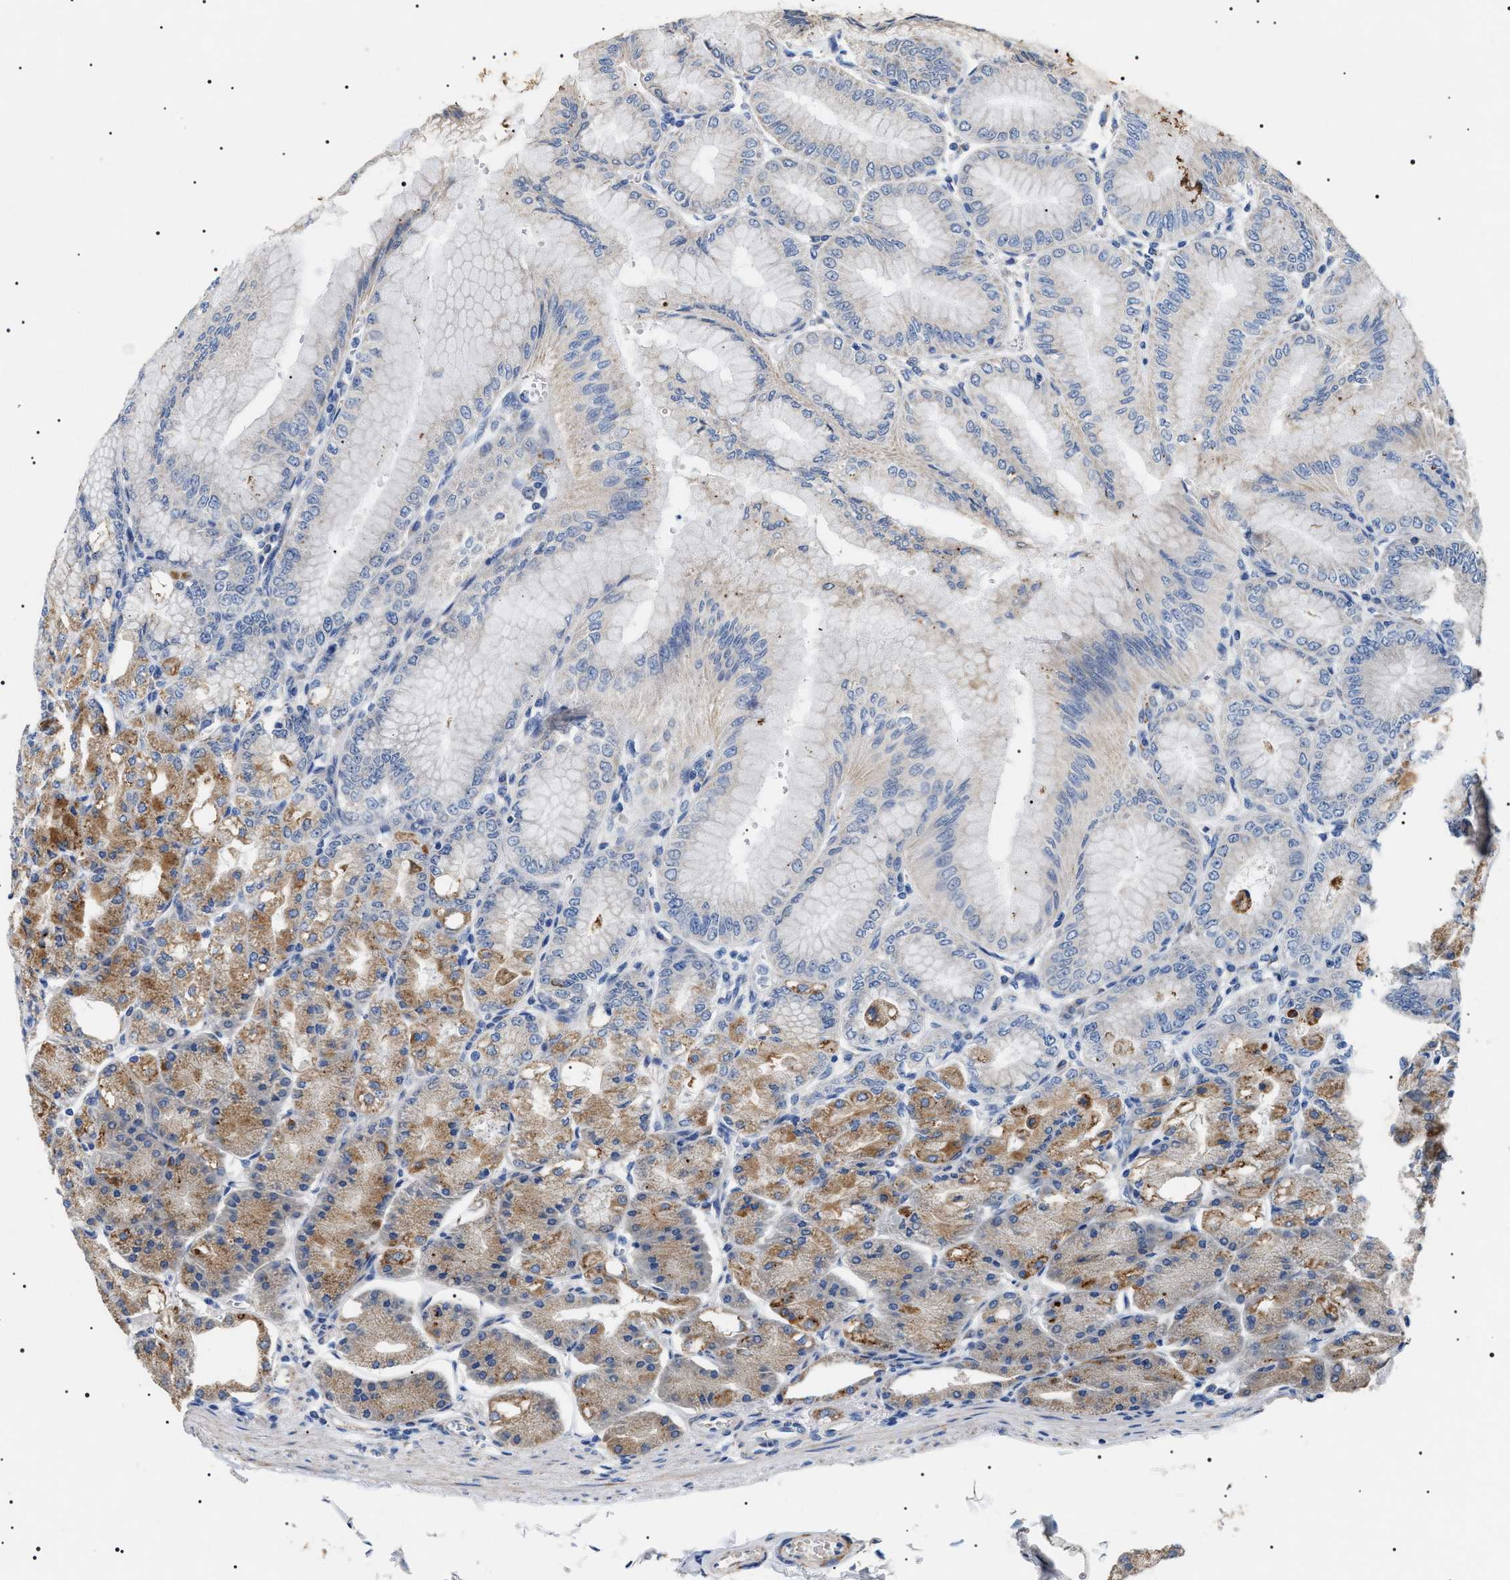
{"staining": {"intensity": "moderate", "quantity": ">75%", "location": "cytoplasmic/membranous"}, "tissue": "stomach", "cell_type": "Glandular cells", "image_type": "normal", "snomed": [{"axis": "morphology", "description": "Normal tissue, NOS"}, {"axis": "topography", "description": "Stomach, lower"}], "caption": "The micrograph displays a brown stain indicating the presence of a protein in the cytoplasmic/membranous of glandular cells in stomach.", "gene": "TMEM222", "patient": {"sex": "male", "age": 71}}